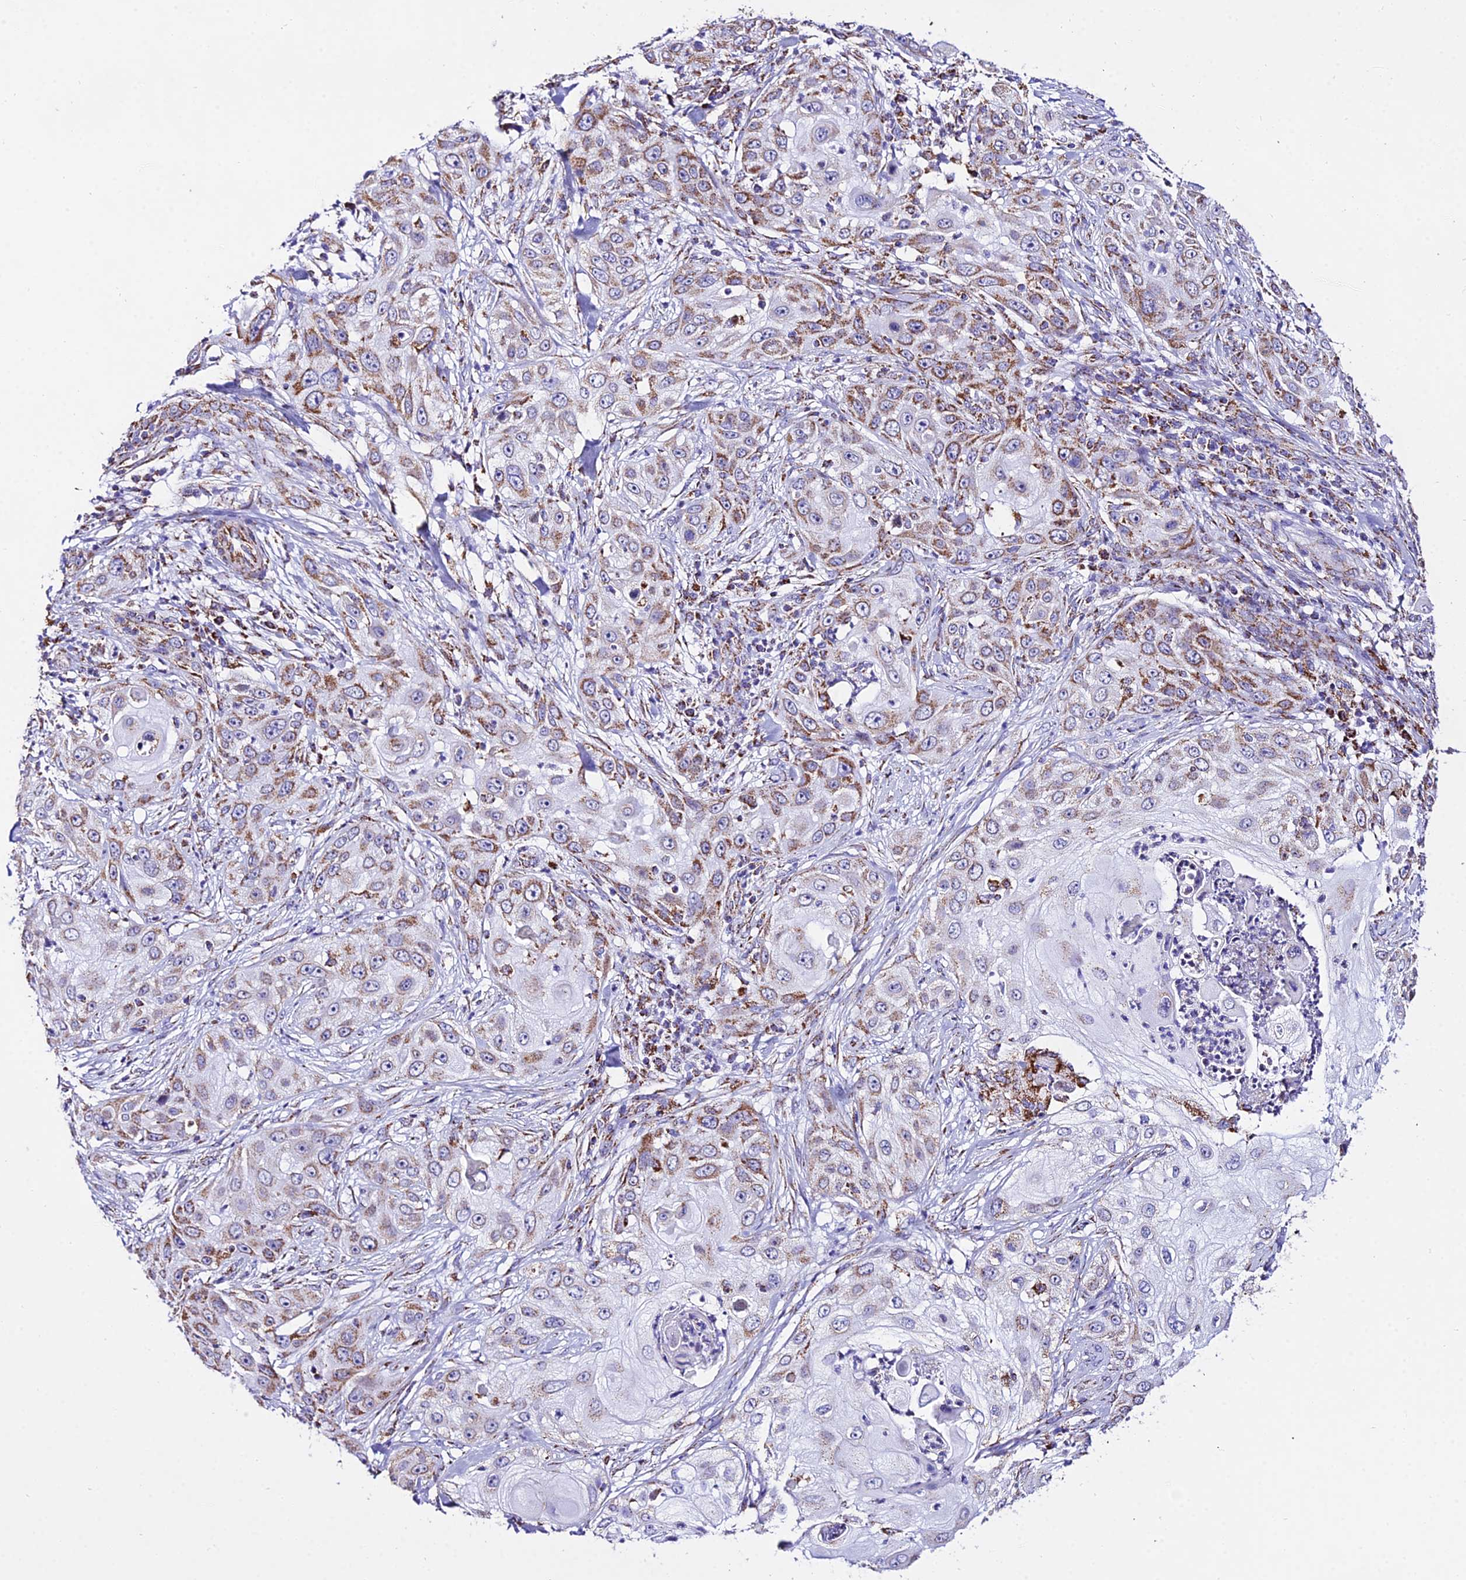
{"staining": {"intensity": "moderate", "quantity": ">75%", "location": "cytoplasmic/membranous"}, "tissue": "skin cancer", "cell_type": "Tumor cells", "image_type": "cancer", "snomed": [{"axis": "morphology", "description": "Squamous cell carcinoma, NOS"}, {"axis": "topography", "description": "Skin"}], "caption": "Immunohistochemical staining of human skin cancer (squamous cell carcinoma) demonstrates moderate cytoplasmic/membranous protein expression in approximately >75% of tumor cells. (brown staining indicates protein expression, while blue staining denotes nuclei).", "gene": "ATP5PD", "patient": {"sex": "female", "age": 44}}